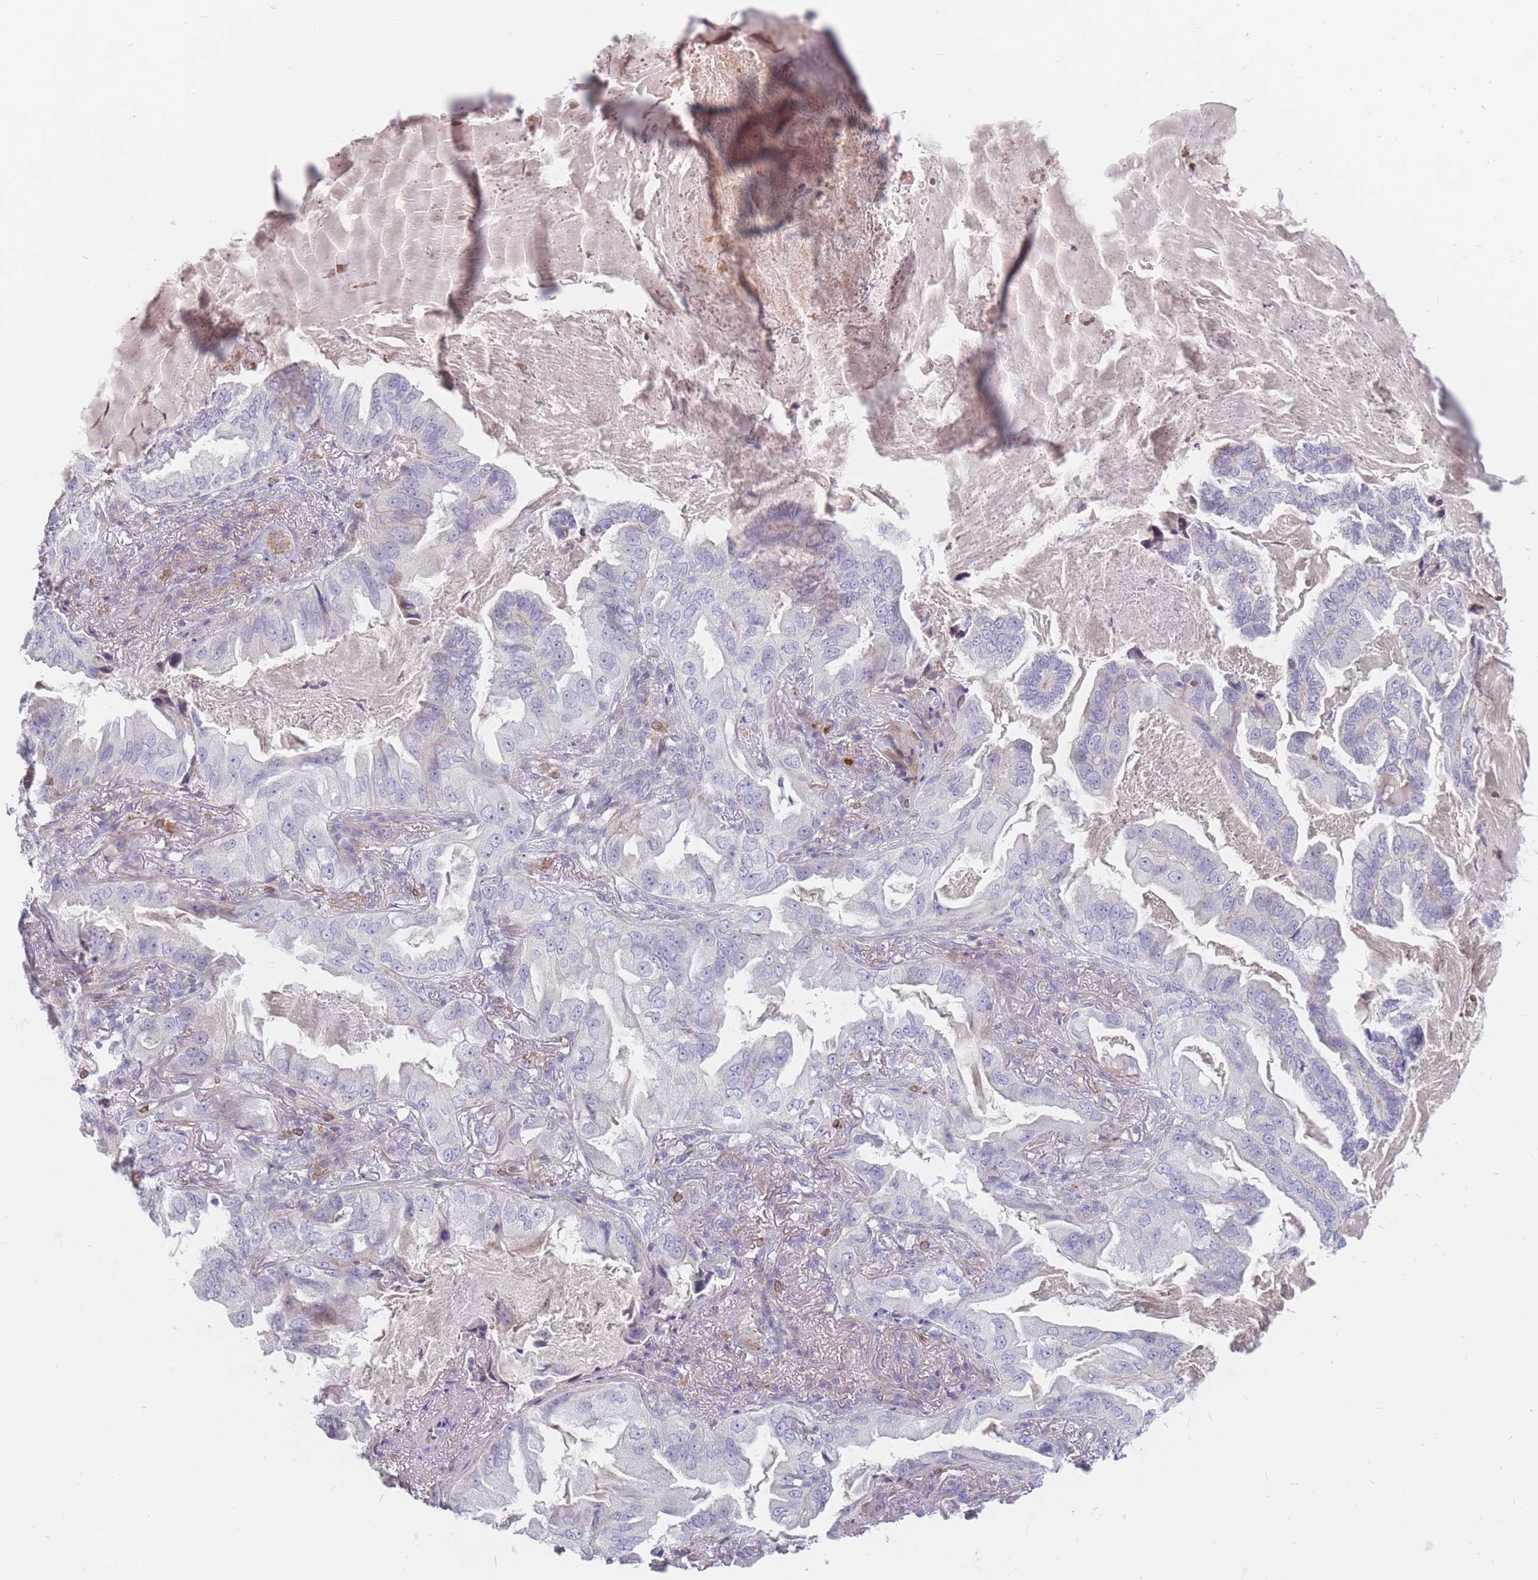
{"staining": {"intensity": "negative", "quantity": "none", "location": "none"}, "tissue": "lung cancer", "cell_type": "Tumor cells", "image_type": "cancer", "snomed": [{"axis": "morphology", "description": "Adenocarcinoma, NOS"}, {"axis": "topography", "description": "Lung"}], "caption": "High power microscopy micrograph of an IHC histopathology image of adenocarcinoma (lung), revealing no significant expression in tumor cells. Brightfield microscopy of immunohistochemistry stained with DAB (brown) and hematoxylin (blue), captured at high magnification.", "gene": "PTGDR", "patient": {"sex": "female", "age": 69}}